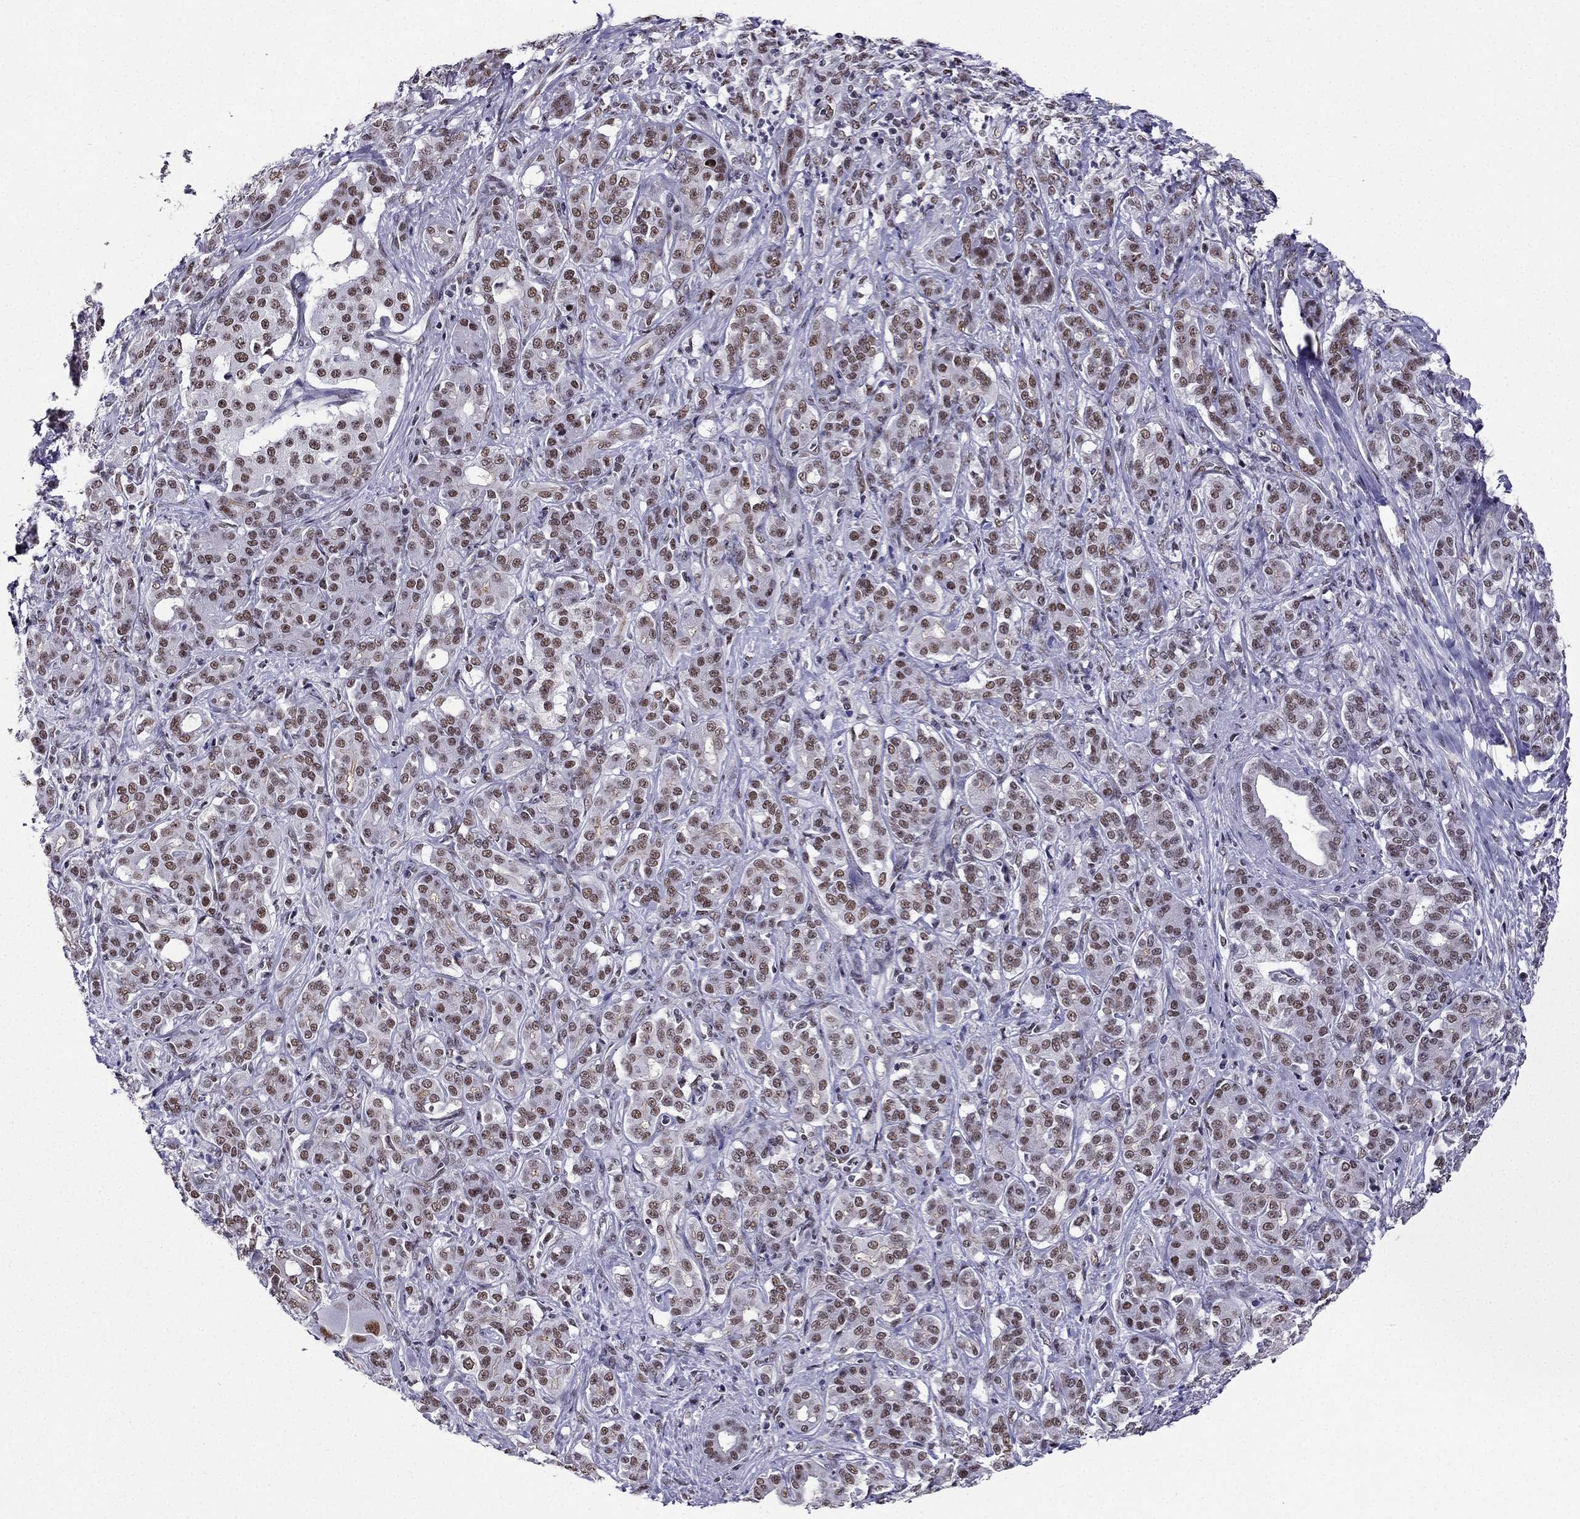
{"staining": {"intensity": "moderate", "quantity": "25%-75%", "location": "nuclear"}, "tissue": "pancreatic cancer", "cell_type": "Tumor cells", "image_type": "cancer", "snomed": [{"axis": "morphology", "description": "Normal tissue, NOS"}, {"axis": "morphology", "description": "Inflammation, NOS"}, {"axis": "morphology", "description": "Adenocarcinoma, NOS"}, {"axis": "topography", "description": "Pancreas"}], "caption": "Adenocarcinoma (pancreatic) stained with a protein marker exhibits moderate staining in tumor cells.", "gene": "ZNF420", "patient": {"sex": "male", "age": 57}}